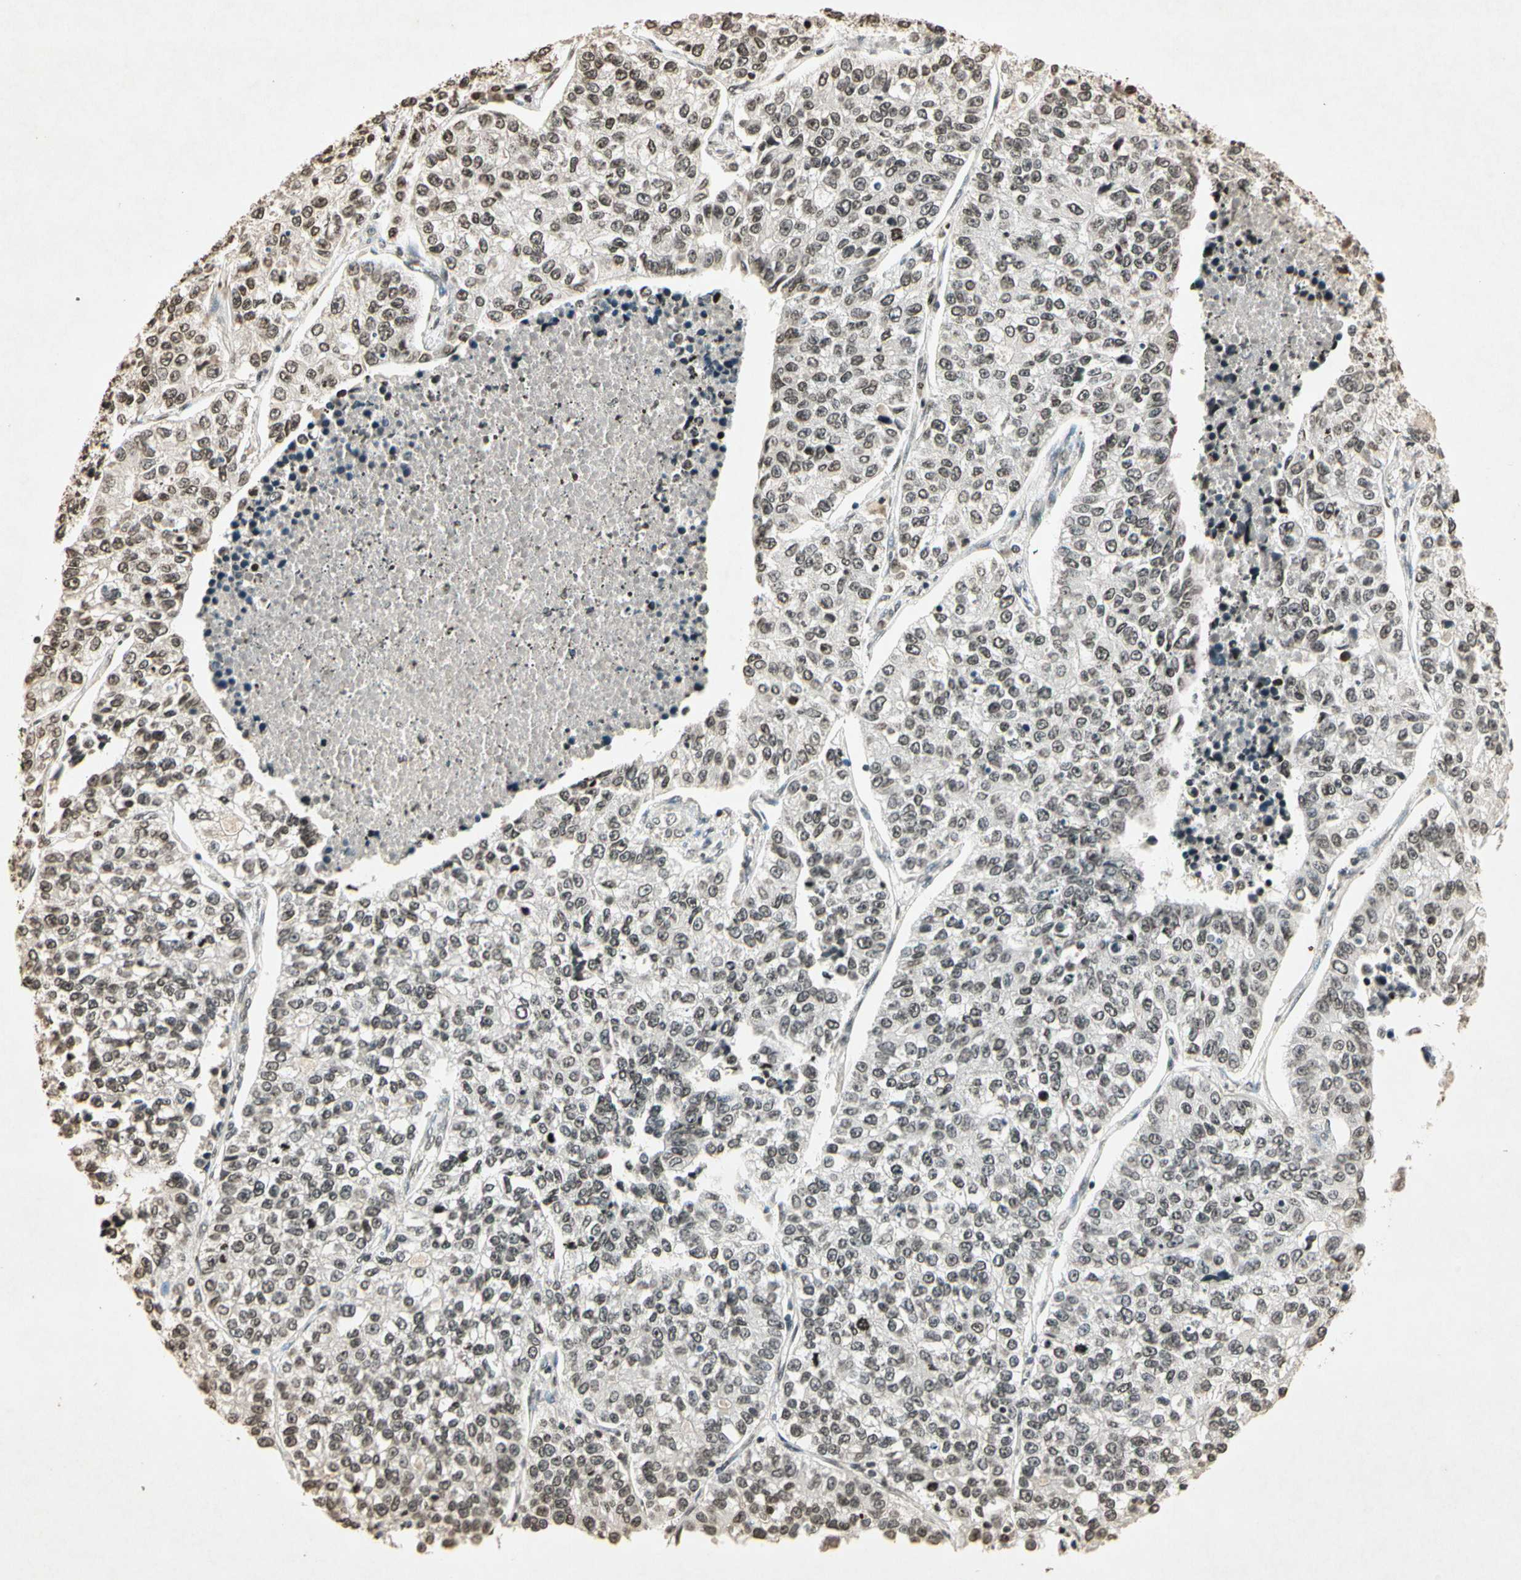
{"staining": {"intensity": "weak", "quantity": "25%-75%", "location": "nuclear"}, "tissue": "lung cancer", "cell_type": "Tumor cells", "image_type": "cancer", "snomed": [{"axis": "morphology", "description": "Adenocarcinoma, NOS"}, {"axis": "topography", "description": "Lung"}], "caption": "The immunohistochemical stain labels weak nuclear expression in tumor cells of adenocarcinoma (lung) tissue.", "gene": "TOP1", "patient": {"sex": "male", "age": 49}}